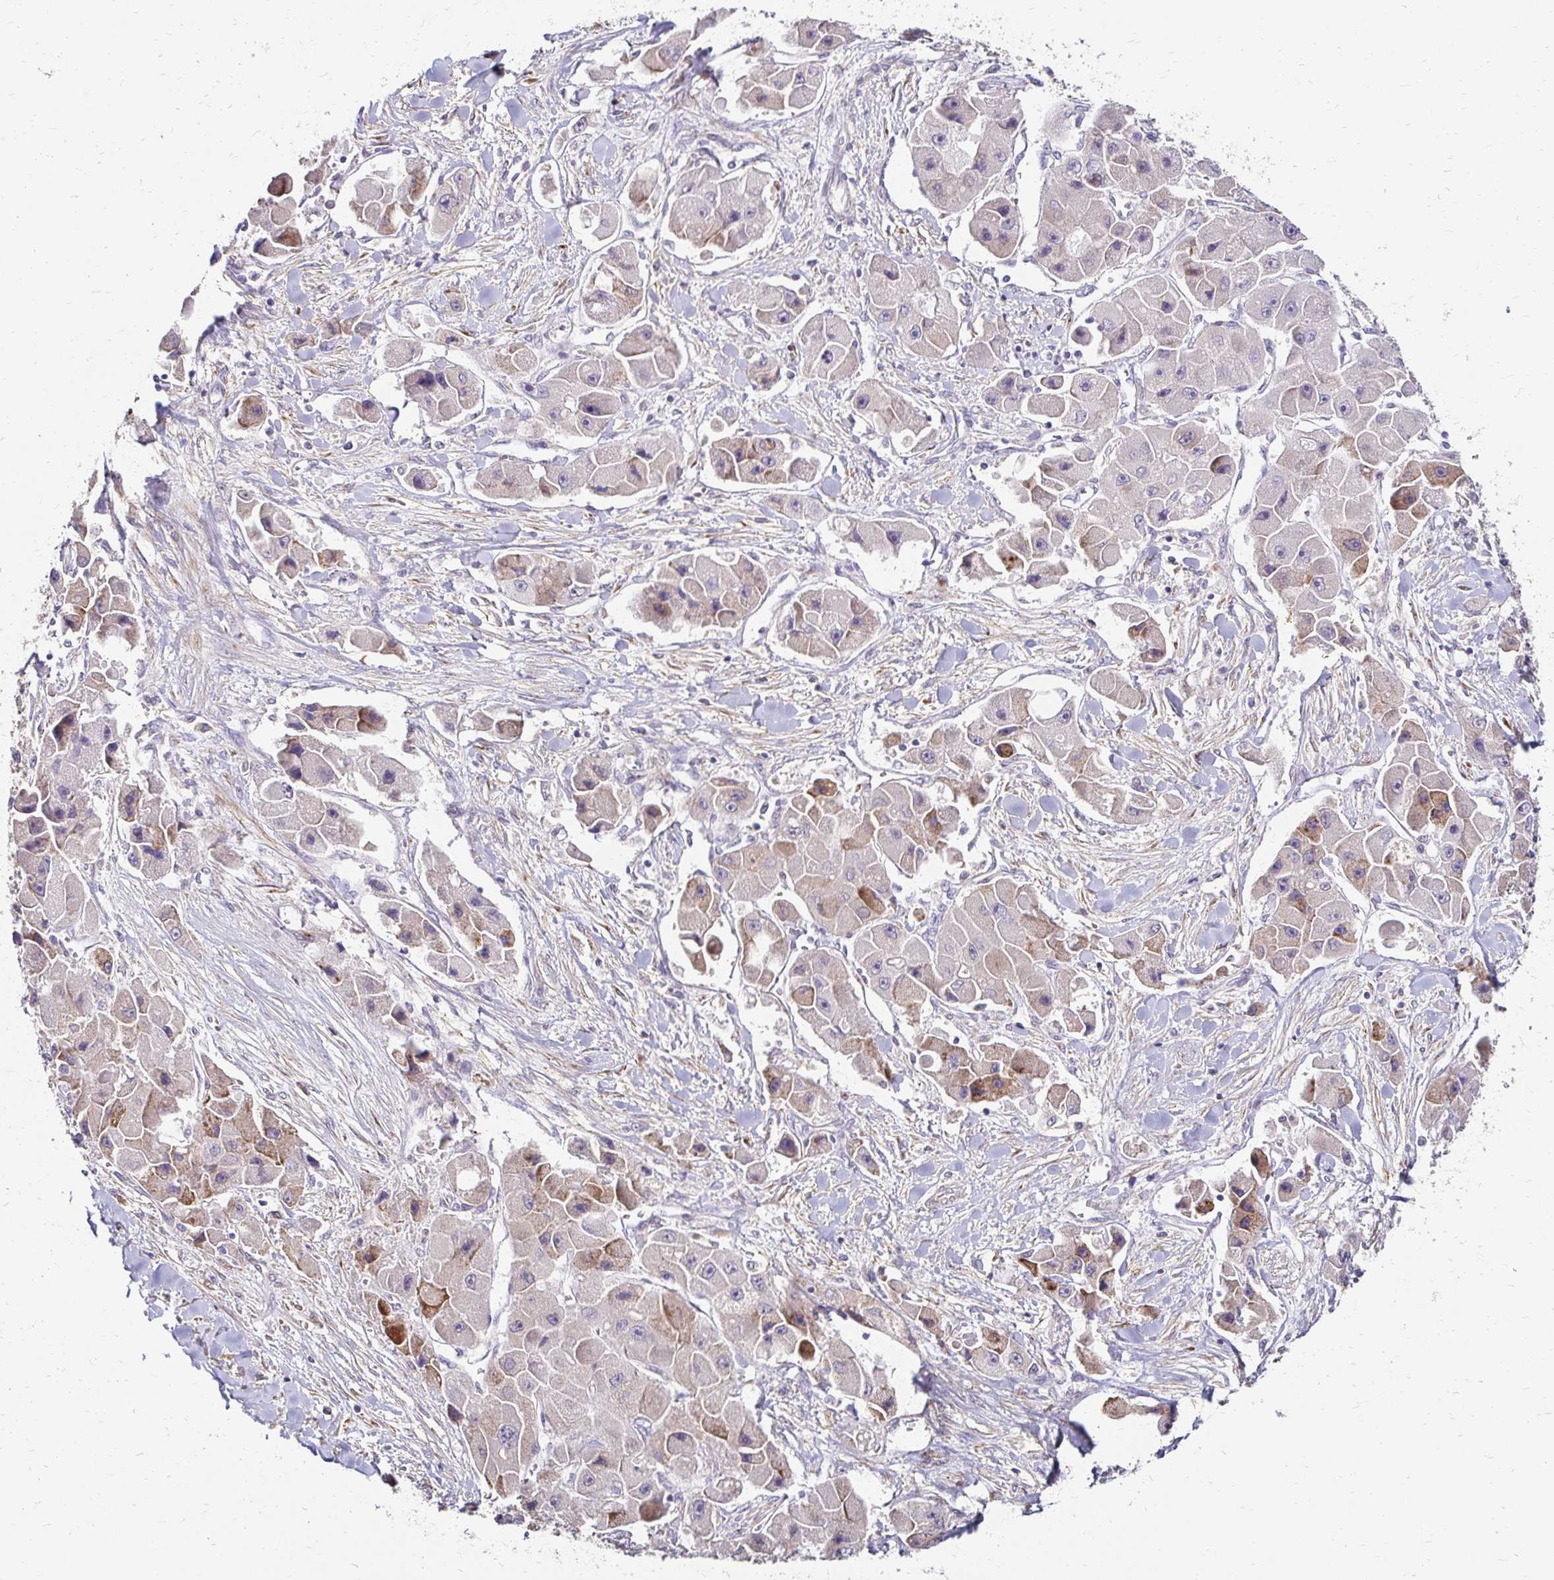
{"staining": {"intensity": "negative", "quantity": "none", "location": "none"}, "tissue": "liver cancer", "cell_type": "Tumor cells", "image_type": "cancer", "snomed": [{"axis": "morphology", "description": "Carcinoma, Hepatocellular, NOS"}, {"axis": "topography", "description": "Liver"}], "caption": "Immunohistochemistry photomicrograph of human liver cancer stained for a protein (brown), which displays no expression in tumor cells.", "gene": "PRIMA1", "patient": {"sex": "male", "age": 24}}